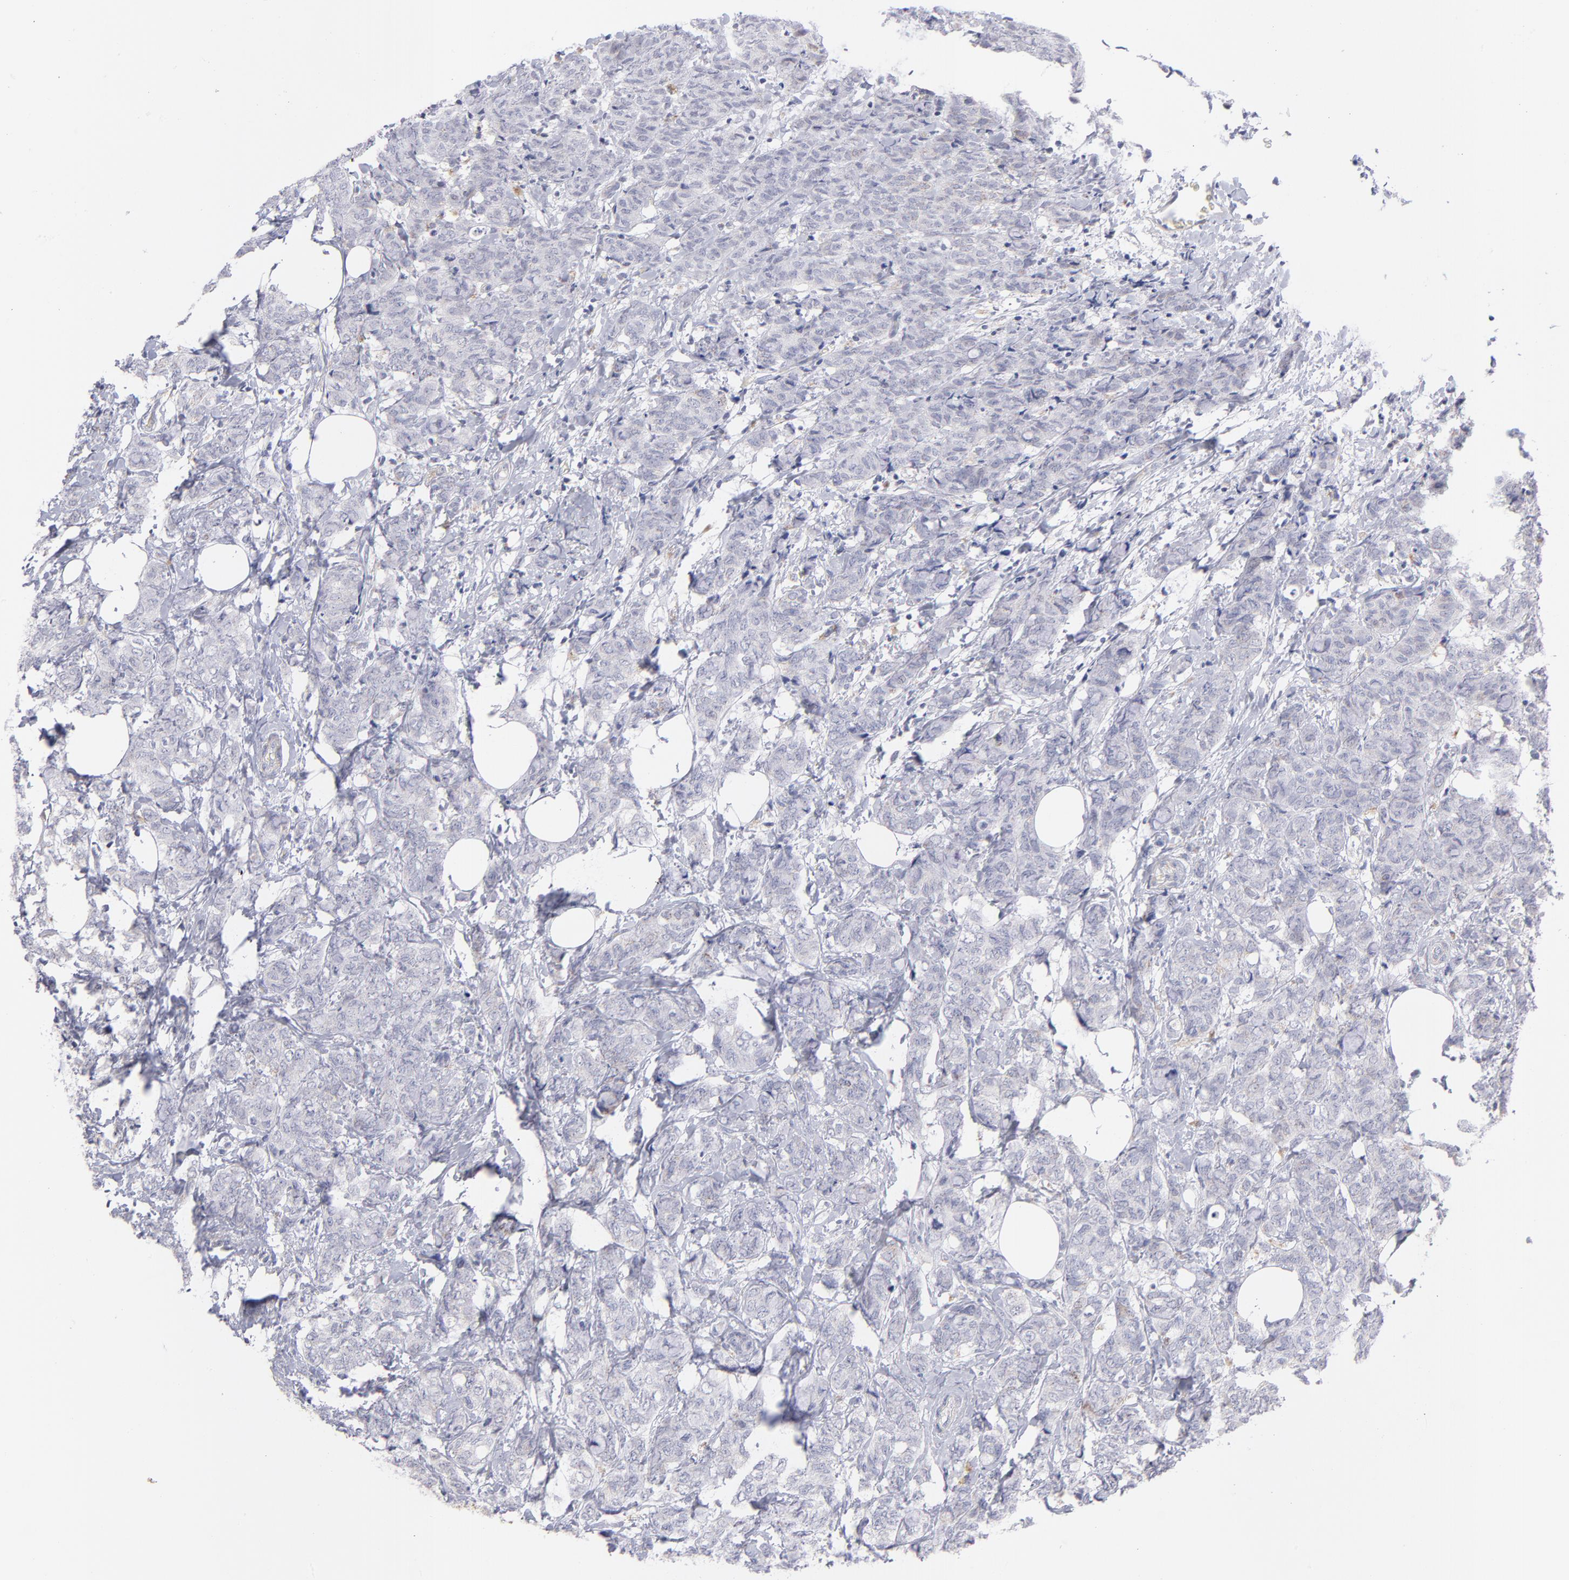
{"staining": {"intensity": "negative", "quantity": "none", "location": "none"}, "tissue": "breast cancer", "cell_type": "Tumor cells", "image_type": "cancer", "snomed": [{"axis": "morphology", "description": "Lobular carcinoma"}, {"axis": "topography", "description": "Breast"}], "caption": "Breast lobular carcinoma was stained to show a protein in brown. There is no significant positivity in tumor cells.", "gene": "MTHFD2", "patient": {"sex": "female", "age": 60}}